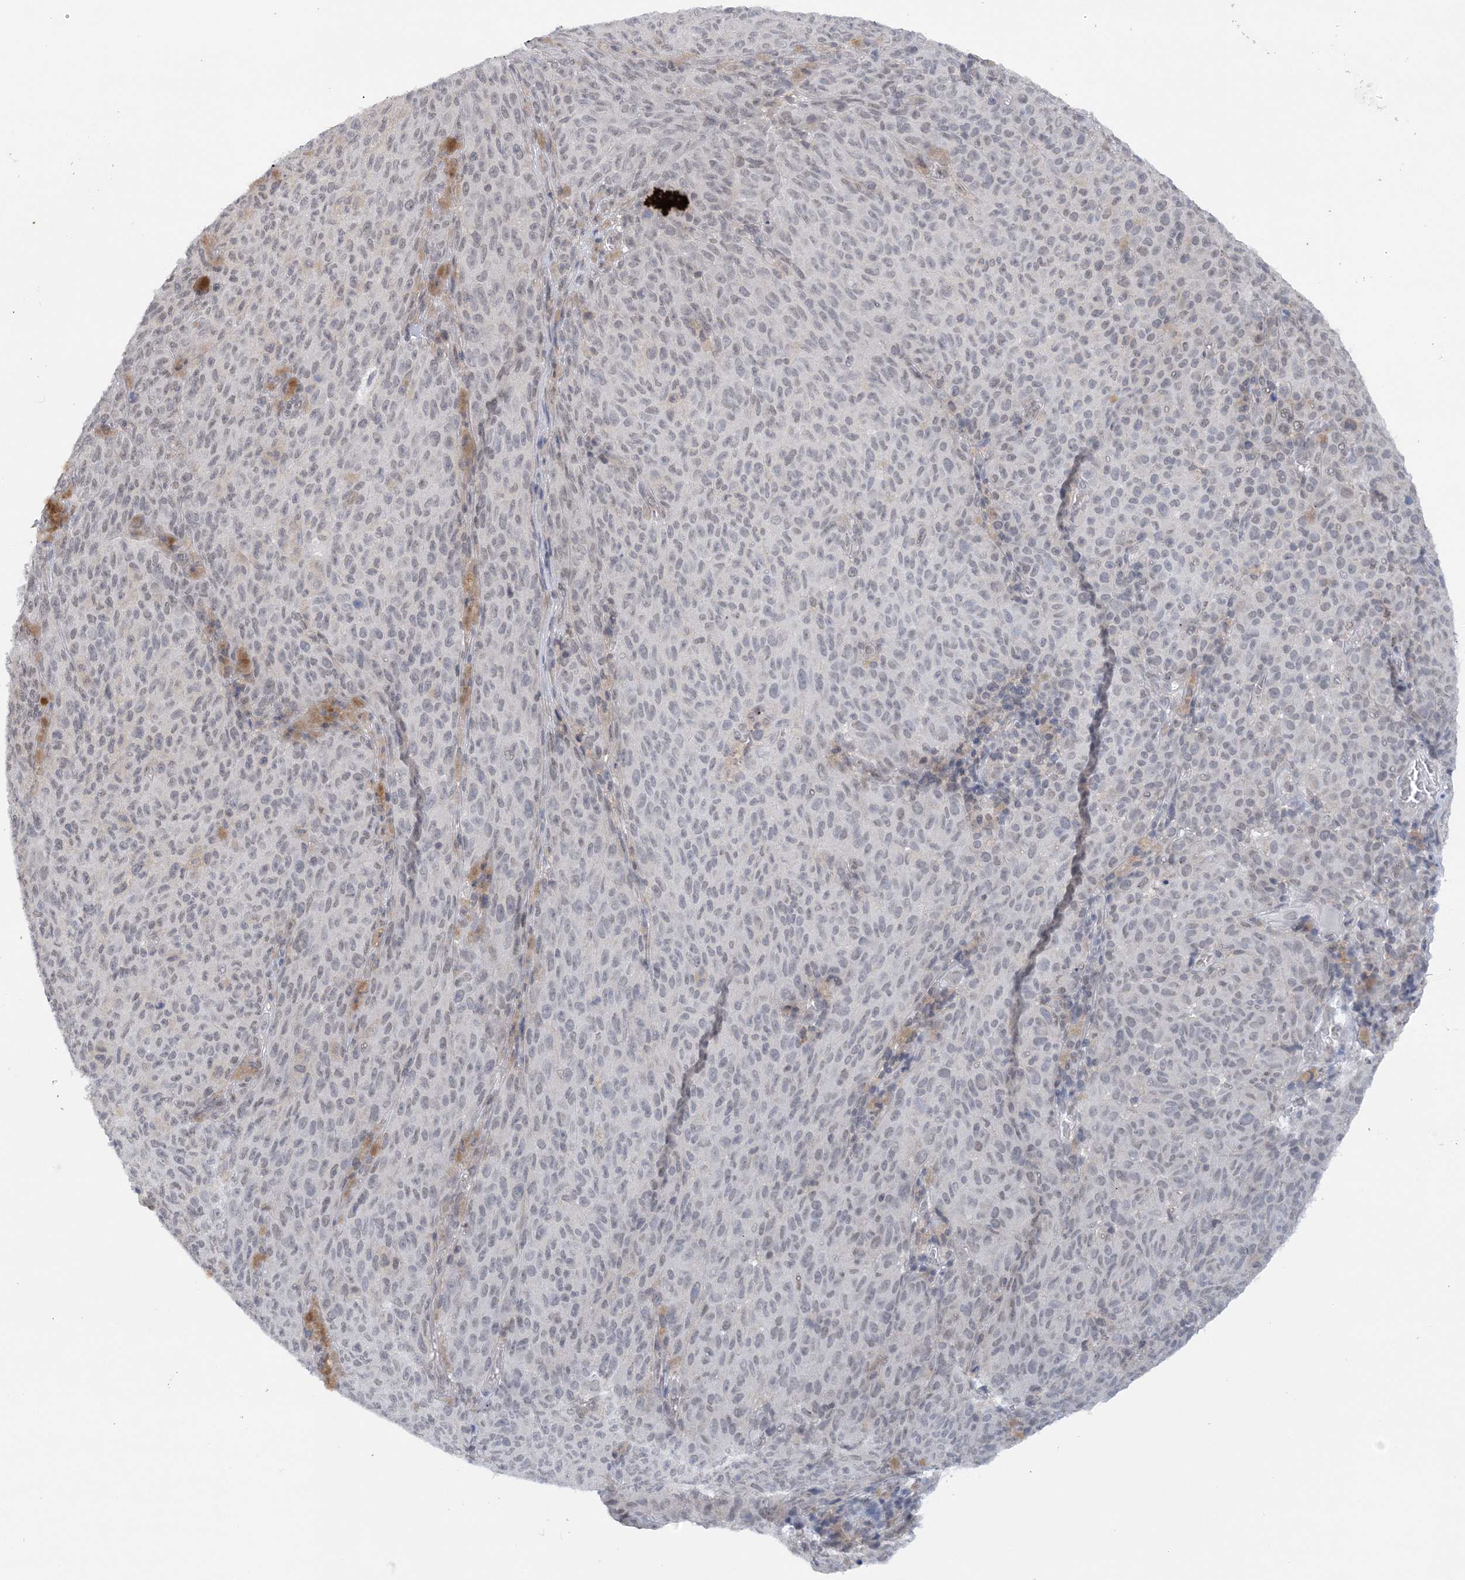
{"staining": {"intensity": "negative", "quantity": "none", "location": "none"}, "tissue": "melanoma", "cell_type": "Tumor cells", "image_type": "cancer", "snomed": [{"axis": "morphology", "description": "Malignant melanoma, NOS"}, {"axis": "topography", "description": "Skin"}], "caption": "Tumor cells show no significant expression in malignant melanoma.", "gene": "CCDC152", "patient": {"sex": "female", "age": 82}}